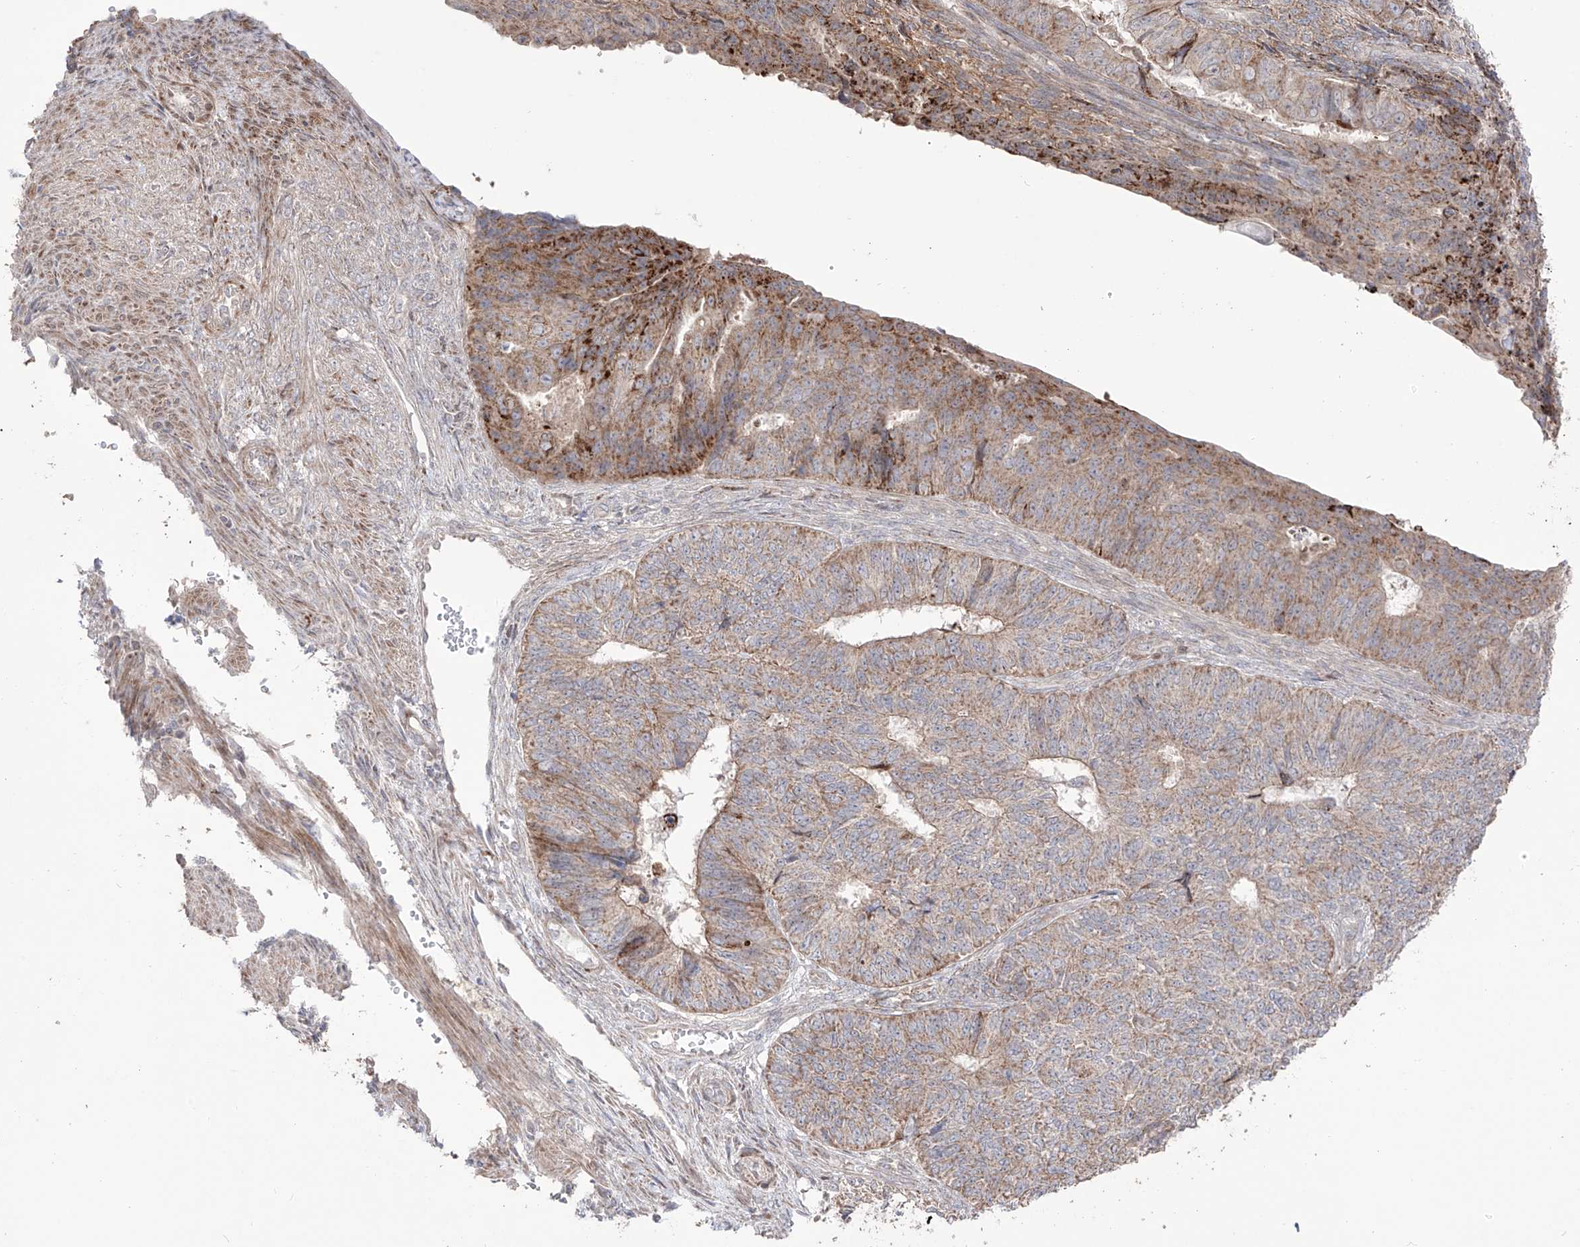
{"staining": {"intensity": "moderate", "quantity": "25%-75%", "location": "cytoplasmic/membranous"}, "tissue": "endometrial cancer", "cell_type": "Tumor cells", "image_type": "cancer", "snomed": [{"axis": "morphology", "description": "Adenocarcinoma, NOS"}, {"axis": "topography", "description": "Endometrium"}], "caption": "Immunohistochemical staining of endometrial cancer (adenocarcinoma) exhibits medium levels of moderate cytoplasmic/membranous protein positivity in approximately 25%-75% of tumor cells.", "gene": "YKT6", "patient": {"sex": "female", "age": 32}}